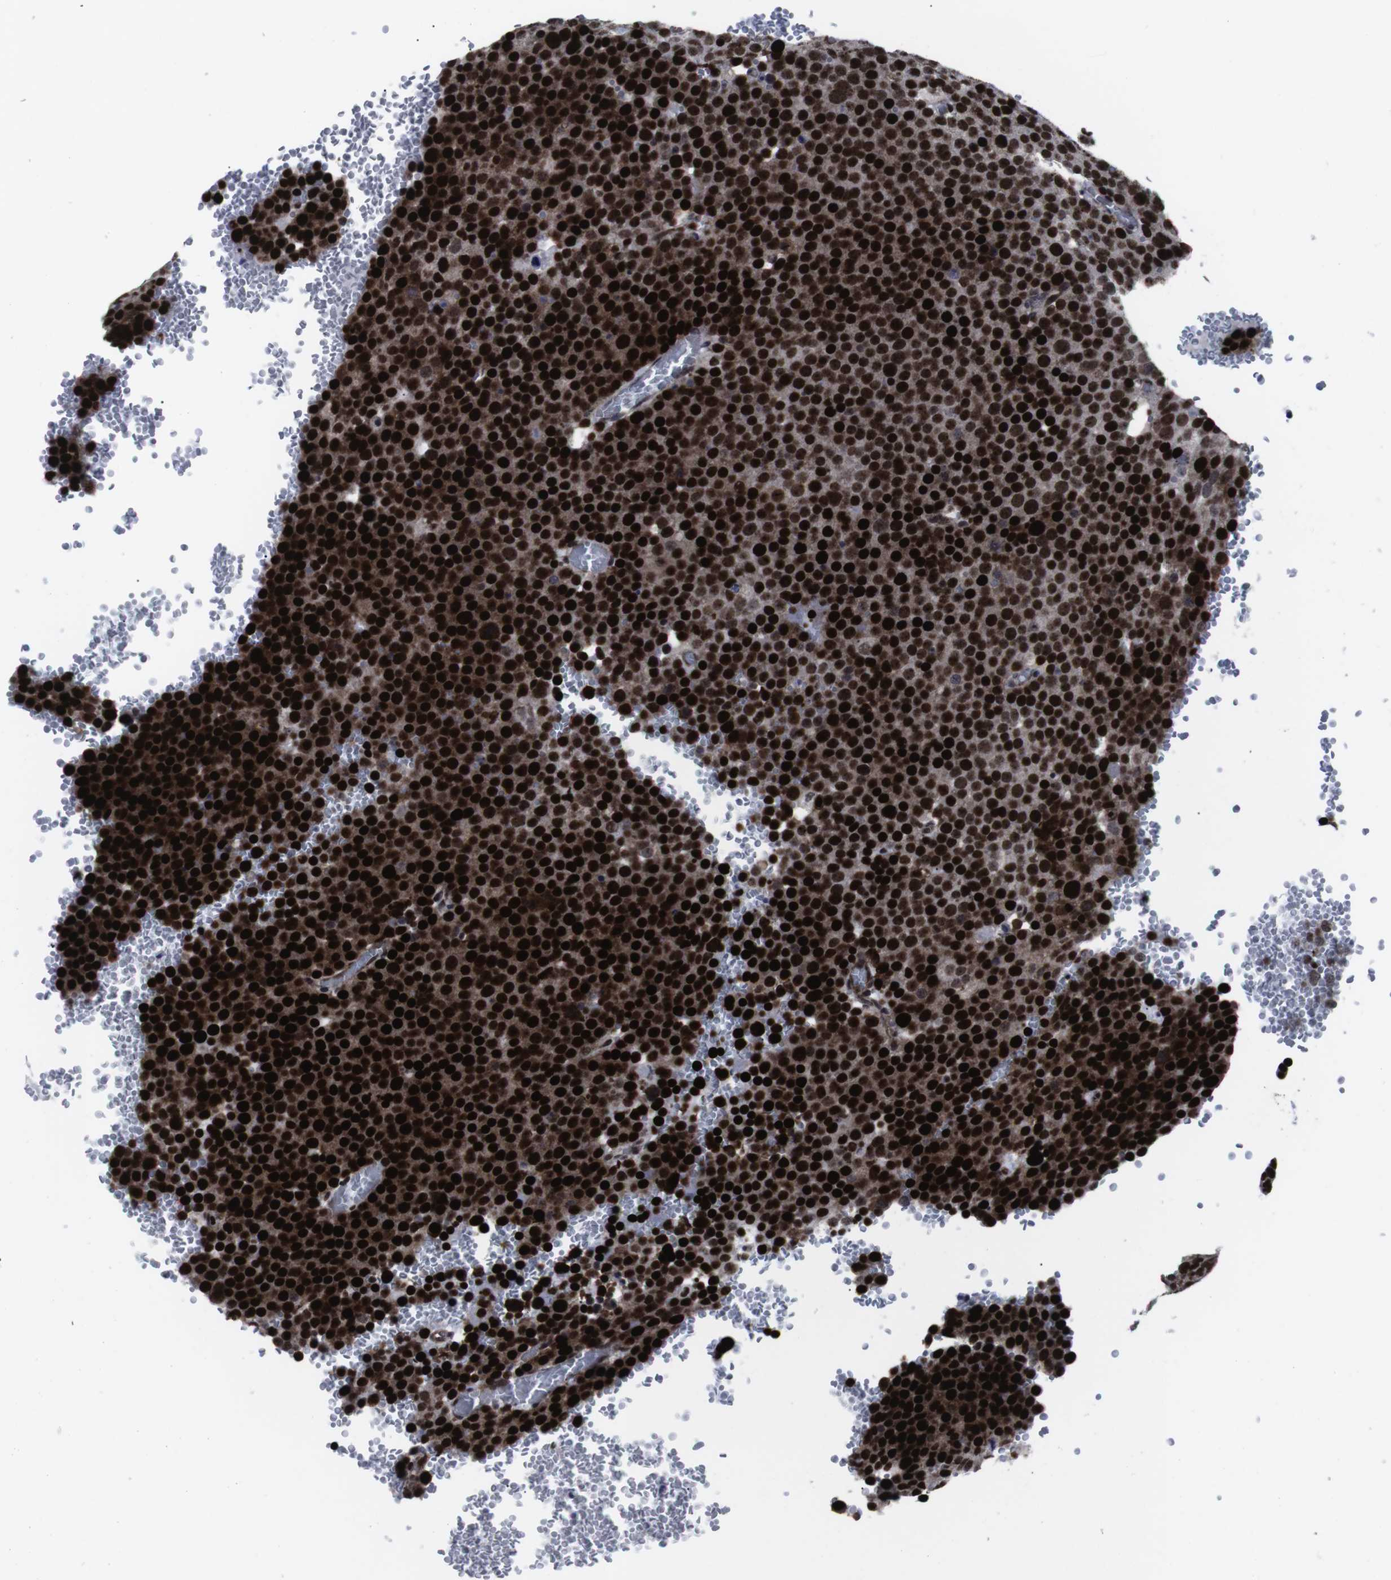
{"staining": {"intensity": "strong", "quantity": ">75%", "location": "nuclear"}, "tissue": "testis cancer", "cell_type": "Tumor cells", "image_type": "cancer", "snomed": [{"axis": "morphology", "description": "Seminoma, NOS"}, {"axis": "topography", "description": "Testis"}], "caption": "High-power microscopy captured an immunohistochemistry (IHC) image of testis cancer (seminoma), revealing strong nuclear staining in about >75% of tumor cells.", "gene": "MLH1", "patient": {"sex": "male", "age": 71}}